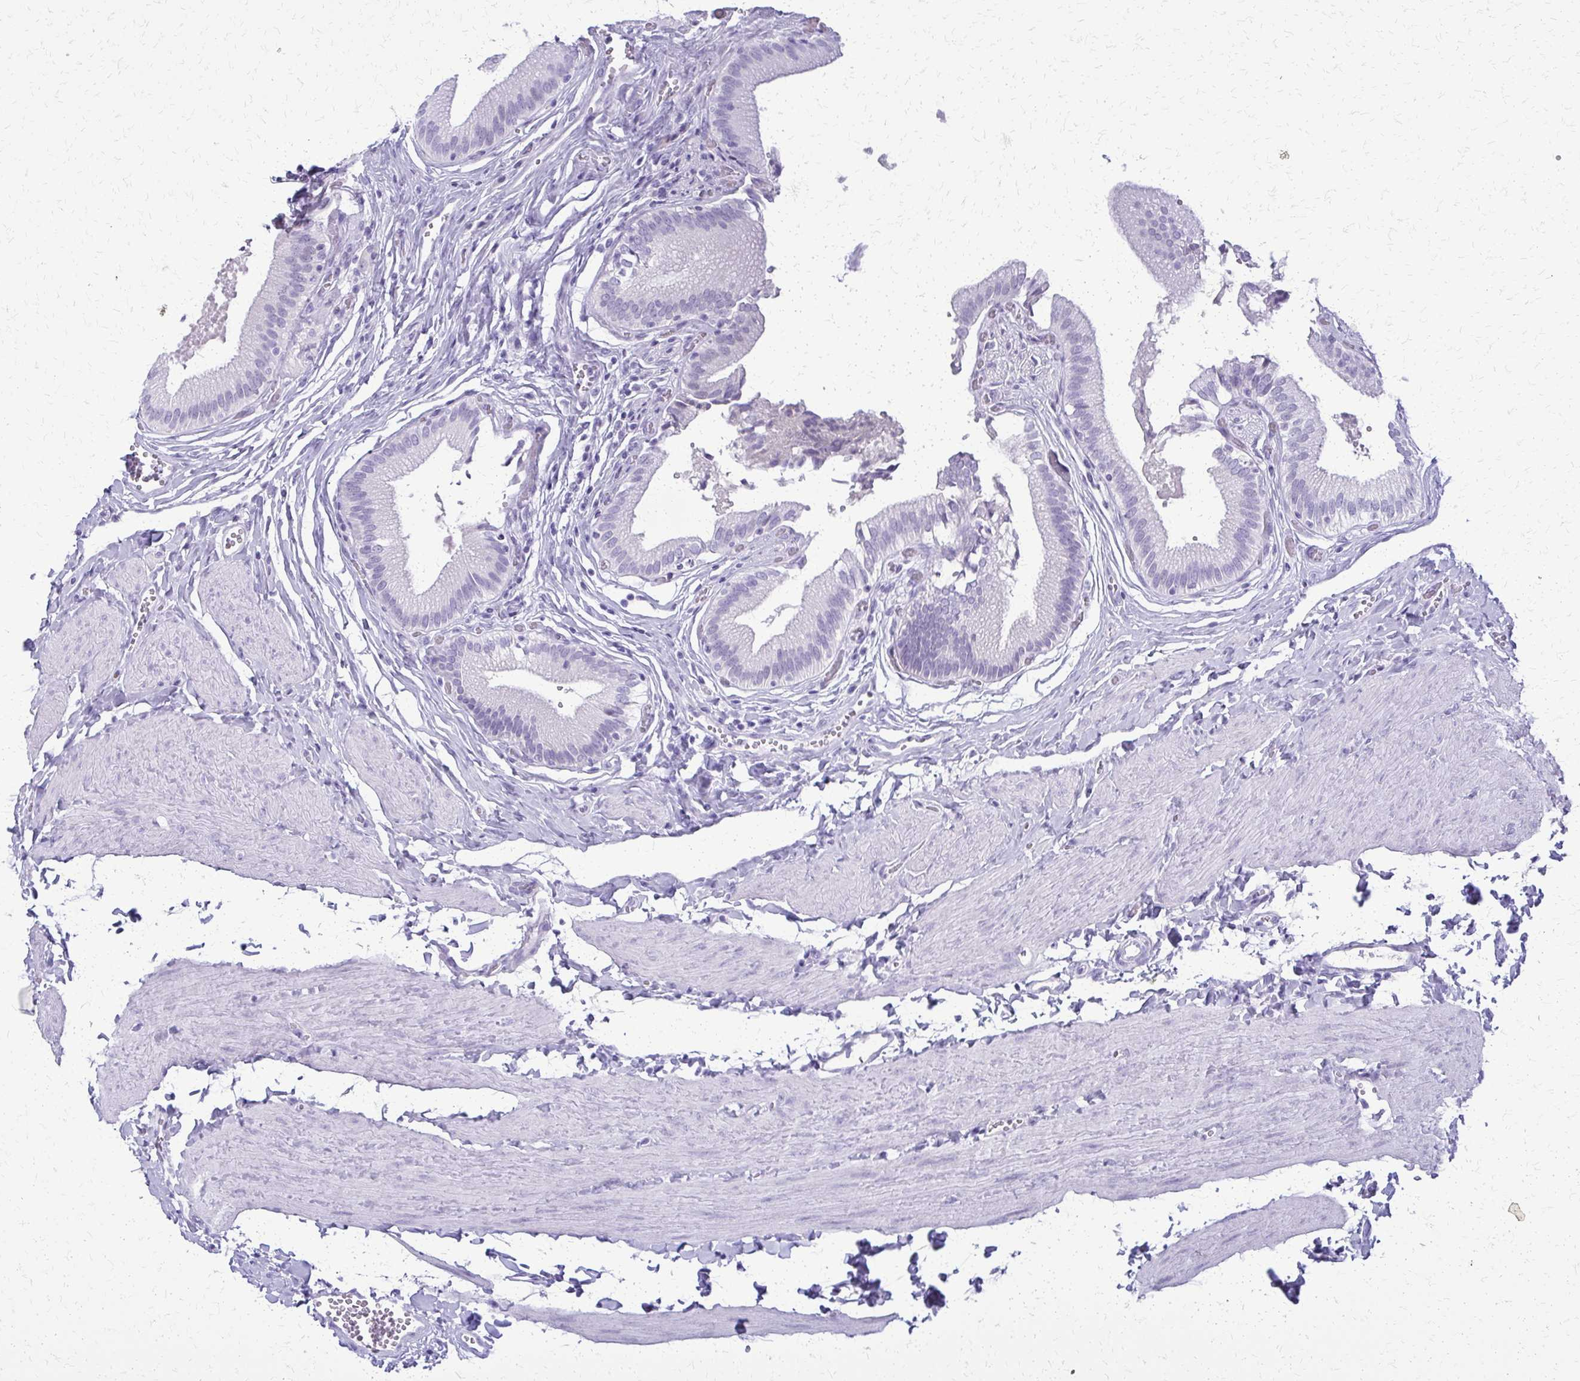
{"staining": {"intensity": "negative", "quantity": "none", "location": "none"}, "tissue": "gallbladder", "cell_type": "Glandular cells", "image_type": "normal", "snomed": [{"axis": "morphology", "description": "Normal tissue, NOS"}, {"axis": "topography", "description": "Gallbladder"}, {"axis": "topography", "description": "Peripheral nerve tissue"}], "caption": "DAB immunohistochemical staining of benign gallbladder exhibits no significant staining in glandular cells.", "gene": "FAM162B", "patient": {"sex": "male", "age": 17}}